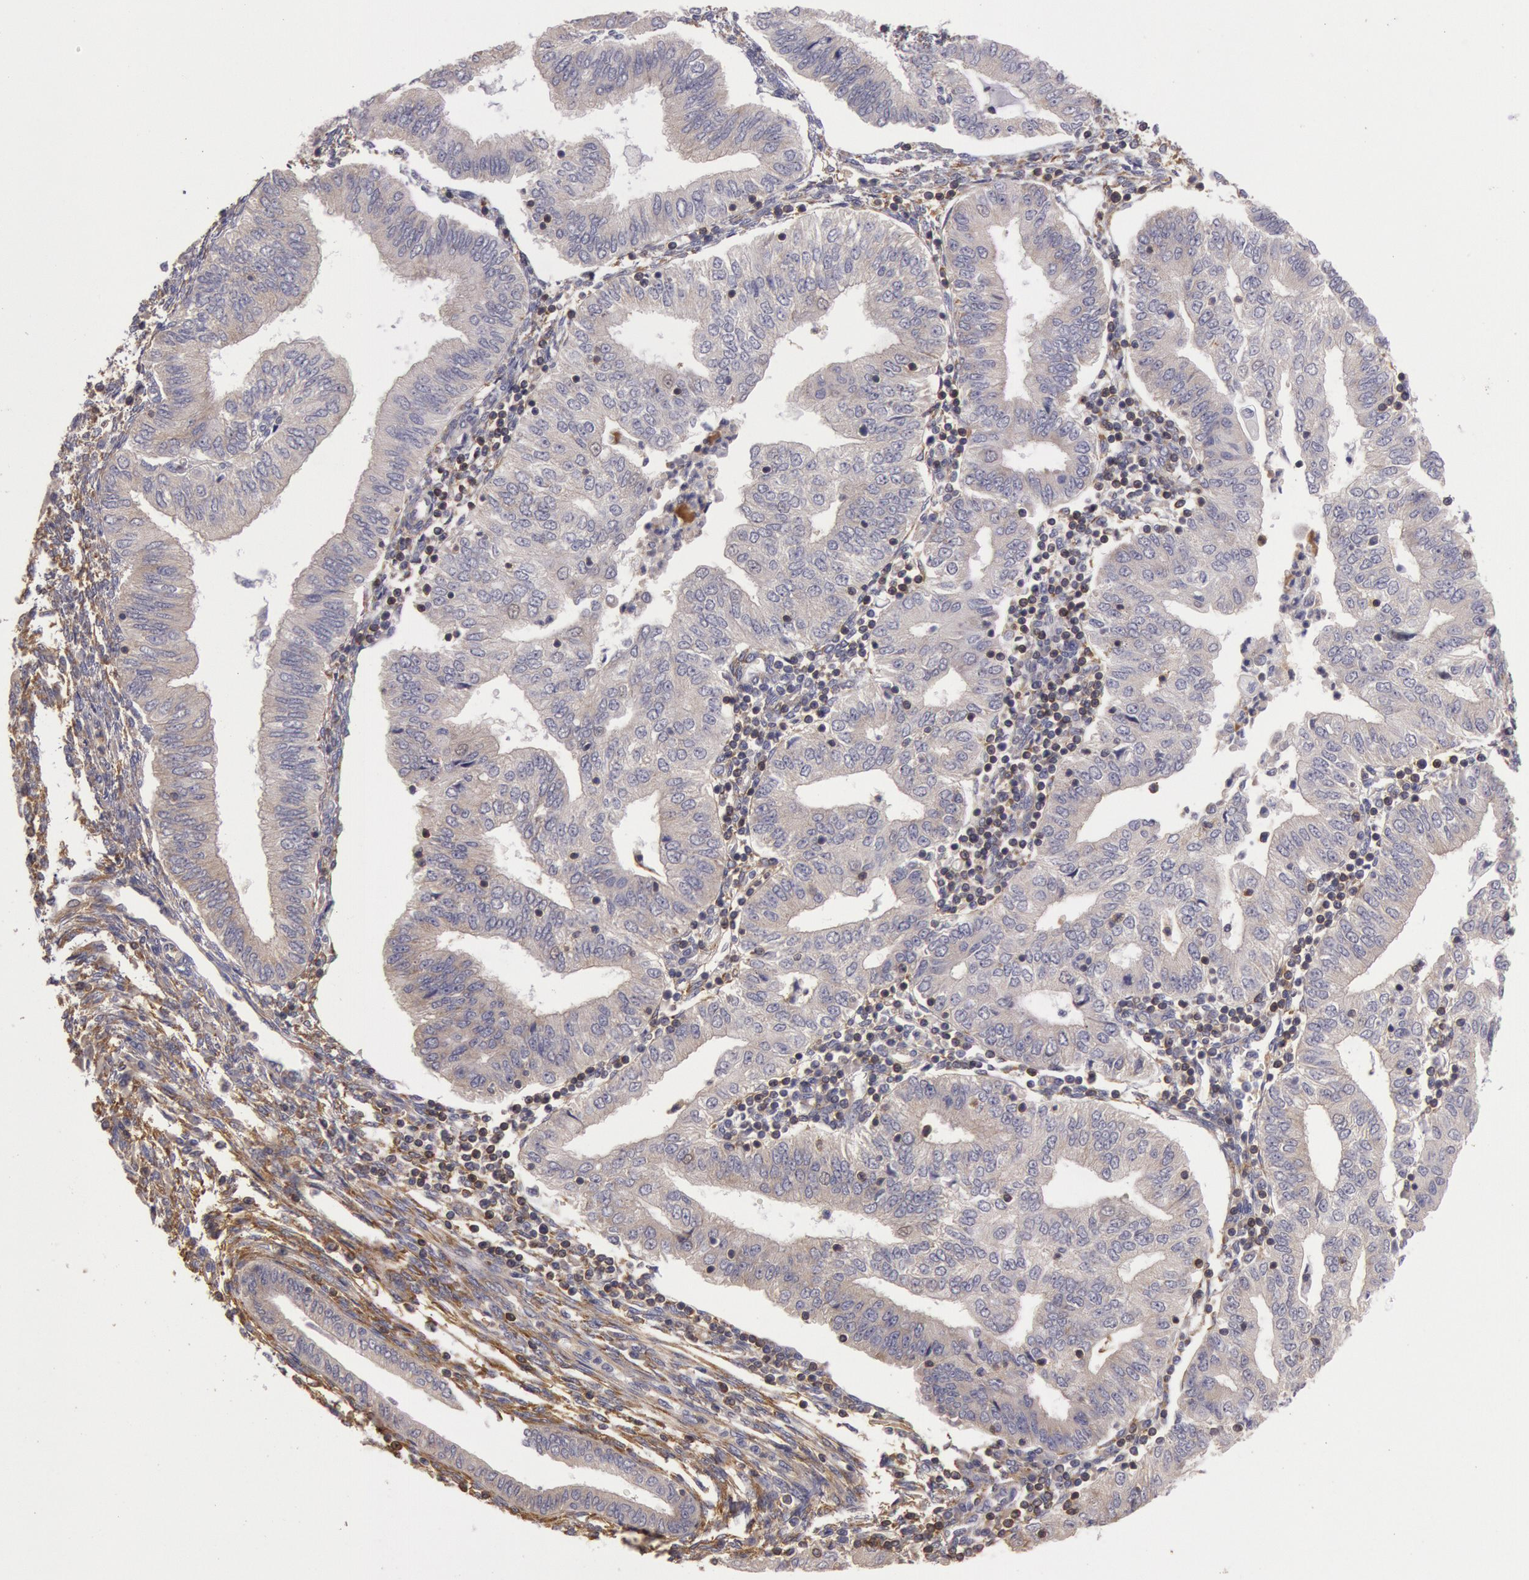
{"staining": {"intensity": "weak", "quantity": ">75%", "location": "cytoplasmic/membranous"}, "tissue": "endometrial cancer", "cell_type": "Tumor cells", "image_type": "cancer", "snomed": [{"axis": "morphology", "description": "Adenocarcinoma, NOS"}, {"axis": "topography", "description": "Endometrium"}], "caption": "Human endometrial cancer stained with a brown dye demonstrates weak cytoplasmic/membranous positive expression in about >75% of tumor cells.", "gene": "NMT2", "patient": {"sex": "female", "age": 51}}